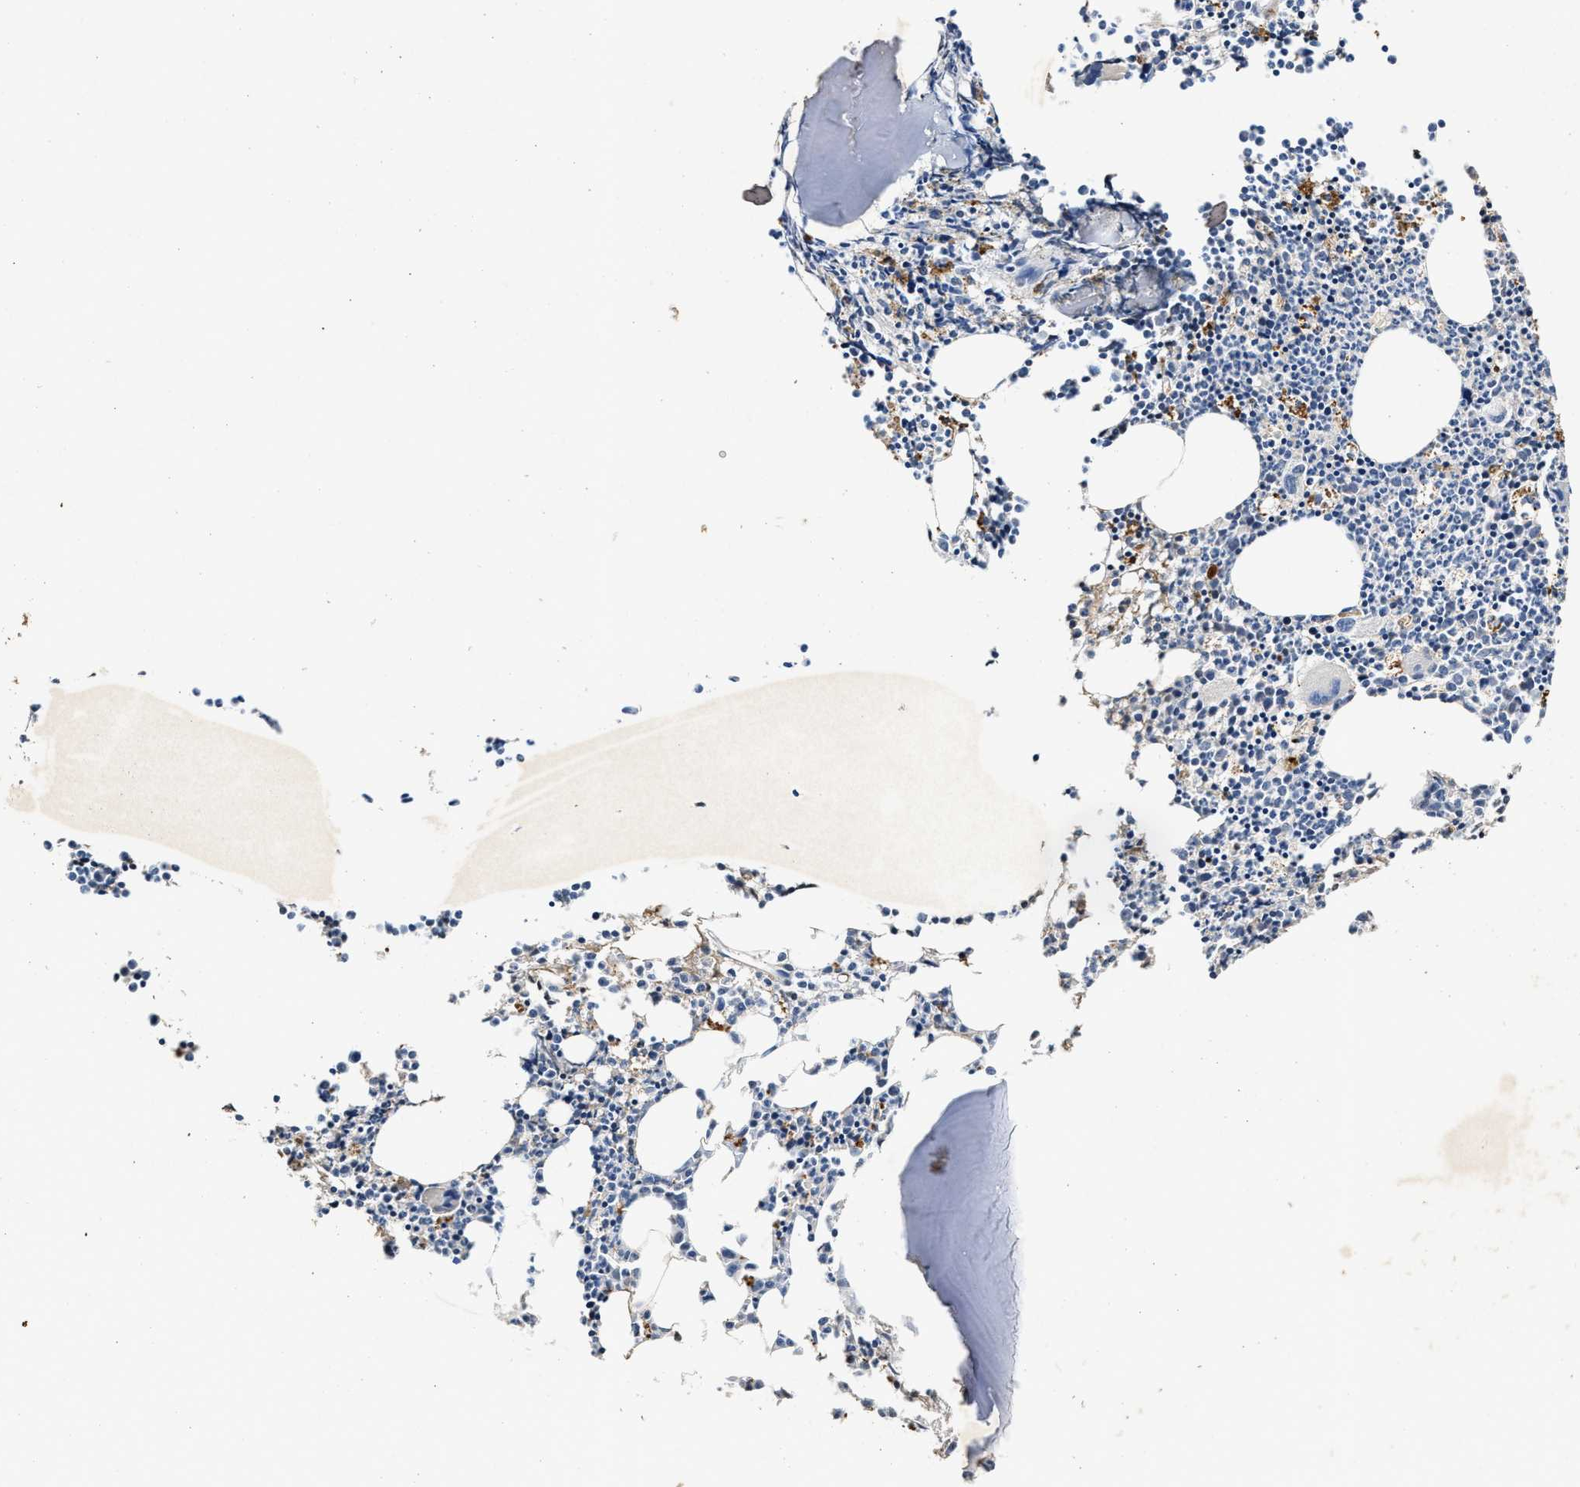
{"staining": {"intensity": "moderate", "quantity": "25%-75%", "location": "cytoplasmic/membranous"}, "tissue": "bone marrow", "cell_type": "Hematopoietic cells", "image_type": "normal", "snomed": [{"axis": "morphology", "description": "Normal tissue, NOS"}, {"axis": "morphology", "description": "Inflammation, NOS"}, {"axis": "topography", "description": "Bone marrow"}], "caption": "Brown immunohistochemical staining in normal bone marrow demonstrates moderate cytoplasmic/membranous positivity in about 25%-75% of hematopoietic cells. Nuclei are stained in blue.", "gene": "C3", "patient": {"sex": "female", "age": 53}}